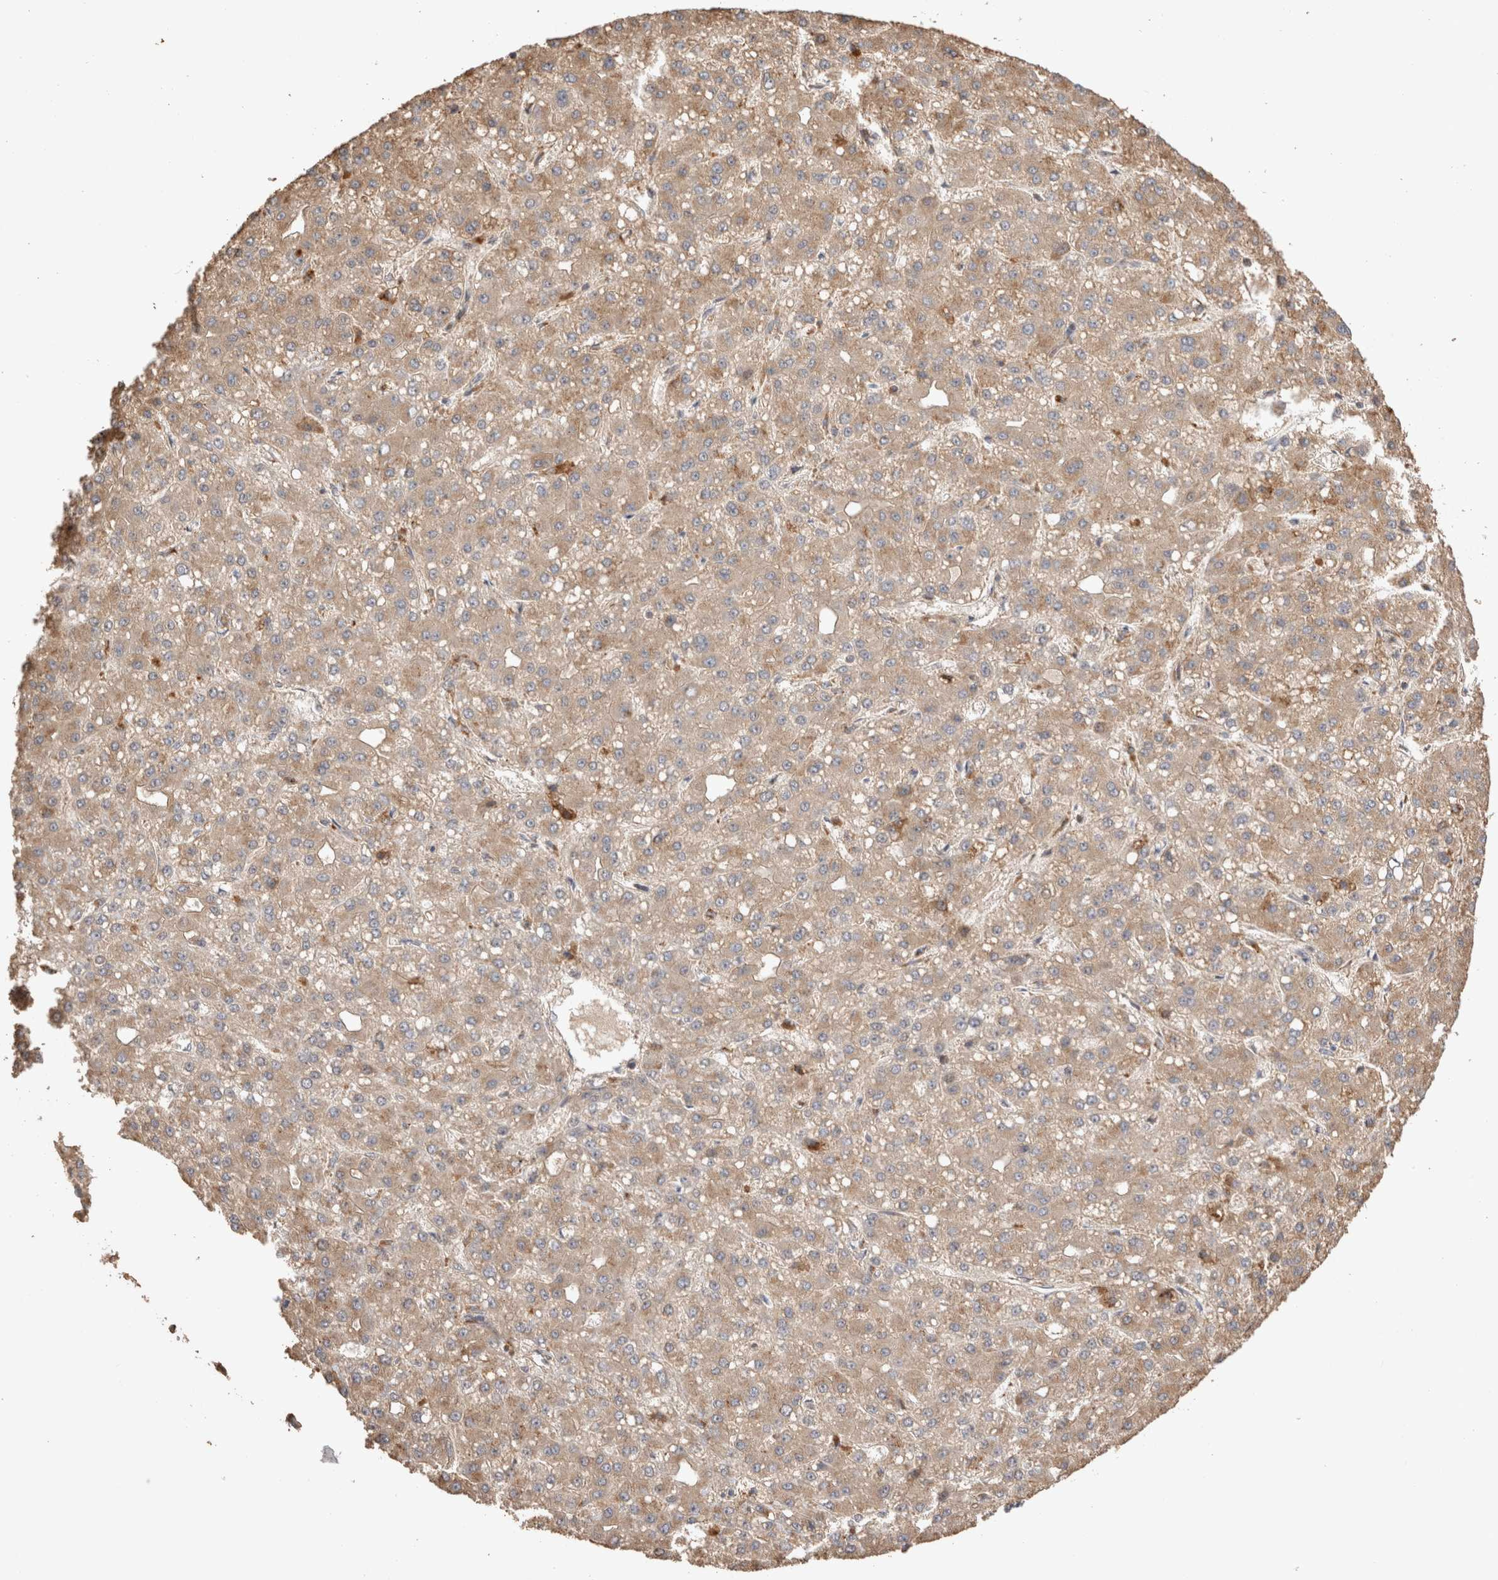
{"staining": {"intensity": "weak", "quantity": ">75%", "location": "cytoplasmic/membranous"}, "tissue": "liver cancer", "cell_type": "Tumor cells", "image_type": "cancer", "snomed": [{"axis": "morphology", "description": "Carcinoma, Hepatocellular, NOS"}, {"axis": "topography", "description": "Liver"}], "caption": "The image shows immunohistochemical staining of liver cancer (hepatocellular carcinoma). There is weak cytoplasmic/membranous staining is appreciated in approximately >75% of tumor cells.", "gene": "VPS28", "patient": {"sex": "male", "age": 67}}